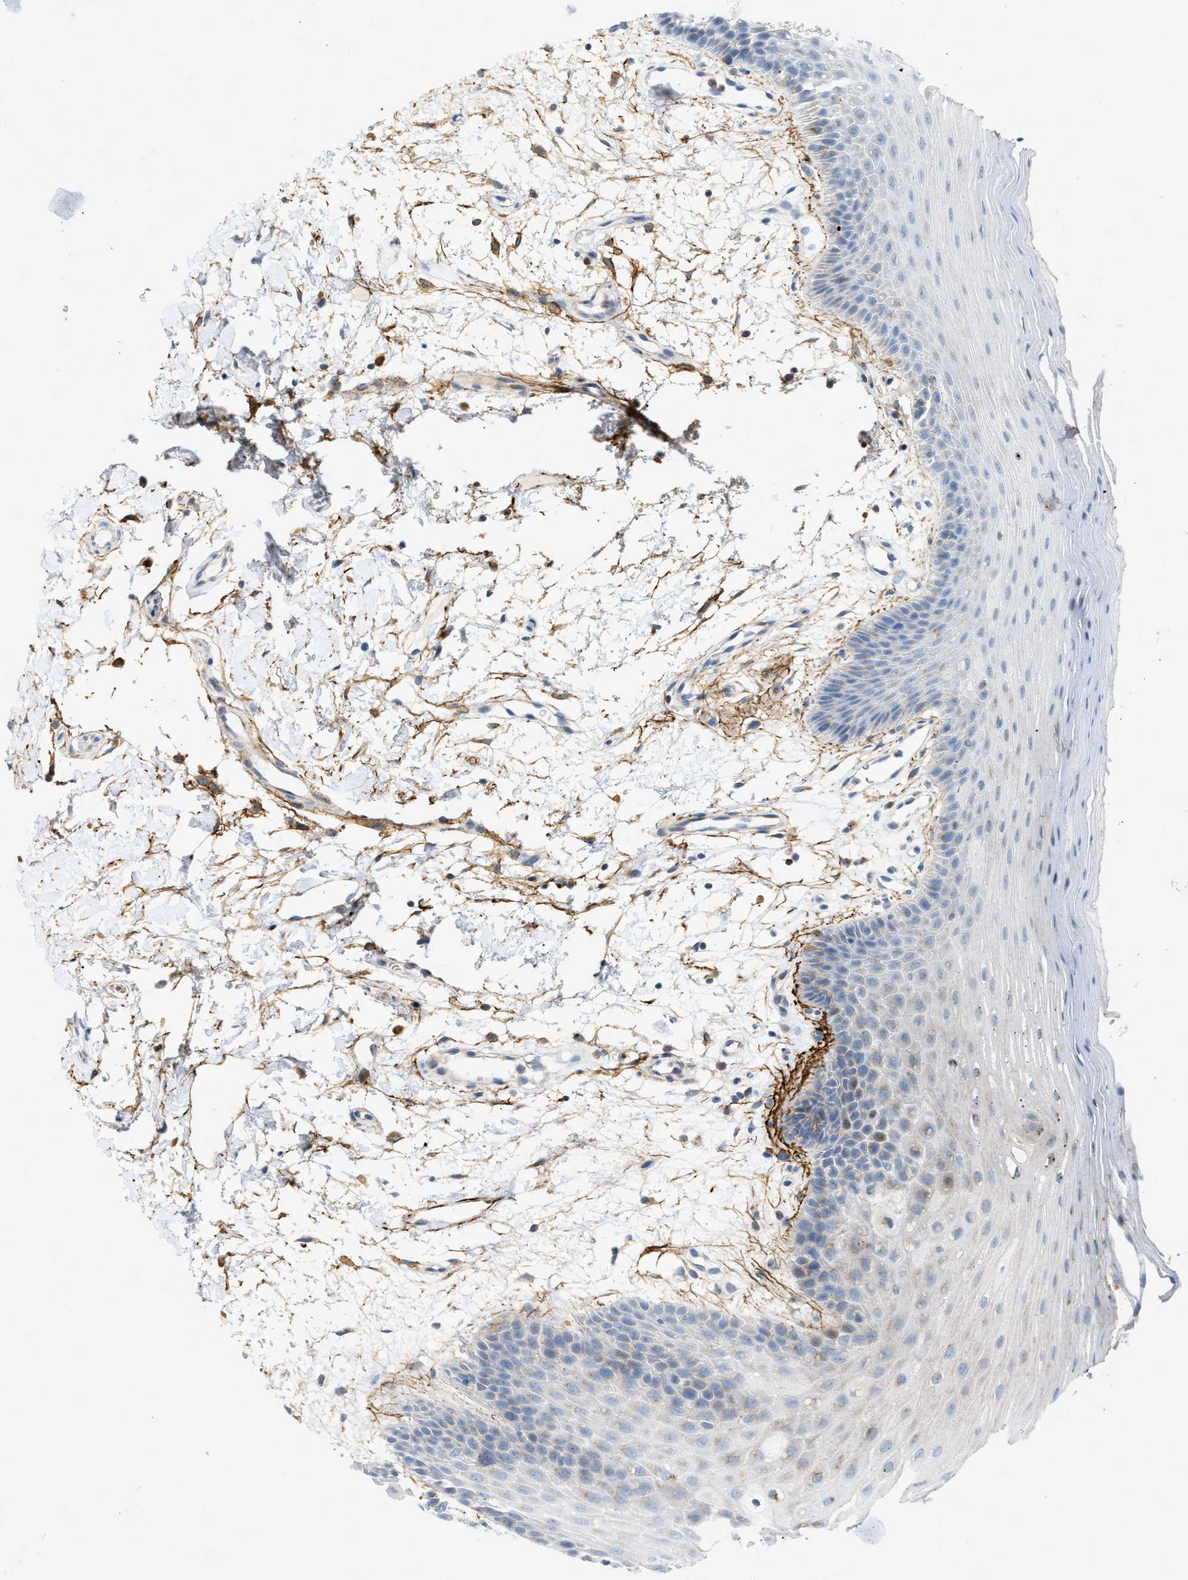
{"staining": {"intensity": "negative", "quantity": "none", "location": "none"}, "tissue": "oral mucosa", "cell_type": "Squamous epithelial cells", "image_type": "normal", "snomed": [{"axis": "morphology", "description": "Normal tissue, NOS"}, {"axis": "morphology", "description": "Squamous cell carcinoma, NOS"}, {"axis": "topography", "description": "Oral tissue"}, {"axis": "topography", "description": "Head-Neck"}], "caption": "An IHC image of normal oral mucosa is shown. There is no staining in squamous epithelial cells of oral mucosa. Brightfield microscopy of IHC stained with DAB (3,3'-diaminobenzidine) (brown) and hematoxylin (blue), captured at high magnification.", "gene": "LMBRD1", "patient": {"sex": "male", "age": 71}}